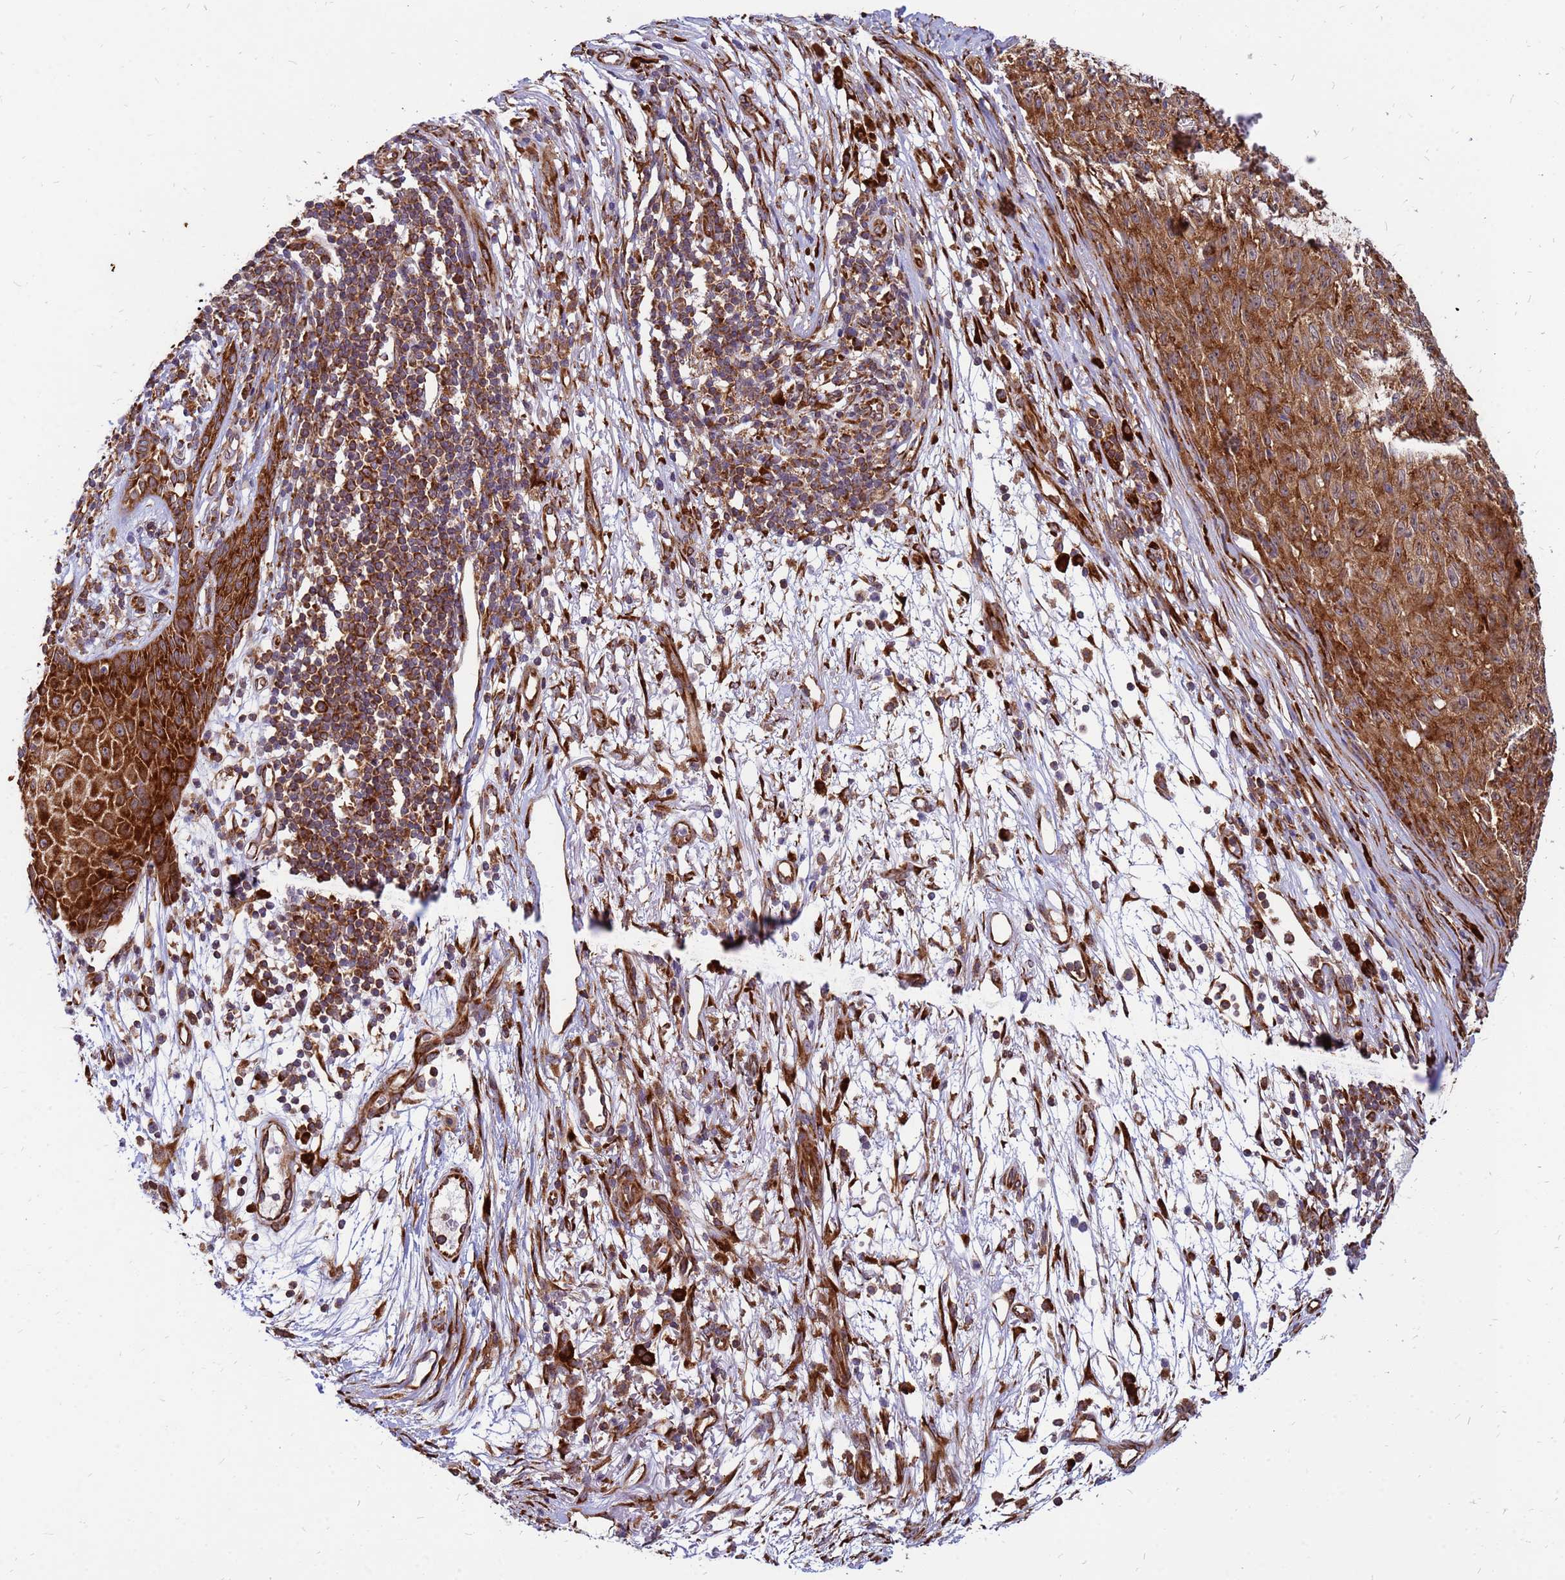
{"staining": {"intensity": "moderate", "quantity": ">75%", "location": "cytoplasmic/membranous"}, "tissue": "melanoma", "cell_type": "Tumor cells", "image_type": "cancer", "snomed": [{"axis": "morphology", "description": "Malignant melanoma, NOS"}, {"axis": "topography", "description": "Skin"}], "caption": "IHC histopathology image of human melanoma stained for a protein (brown), which displays medium levels of moderate cytoplasmic/membranous expression in about >75% of tumor cells.", "gene": "RPL8", "patient": {"sex": "female", "age": 82}}